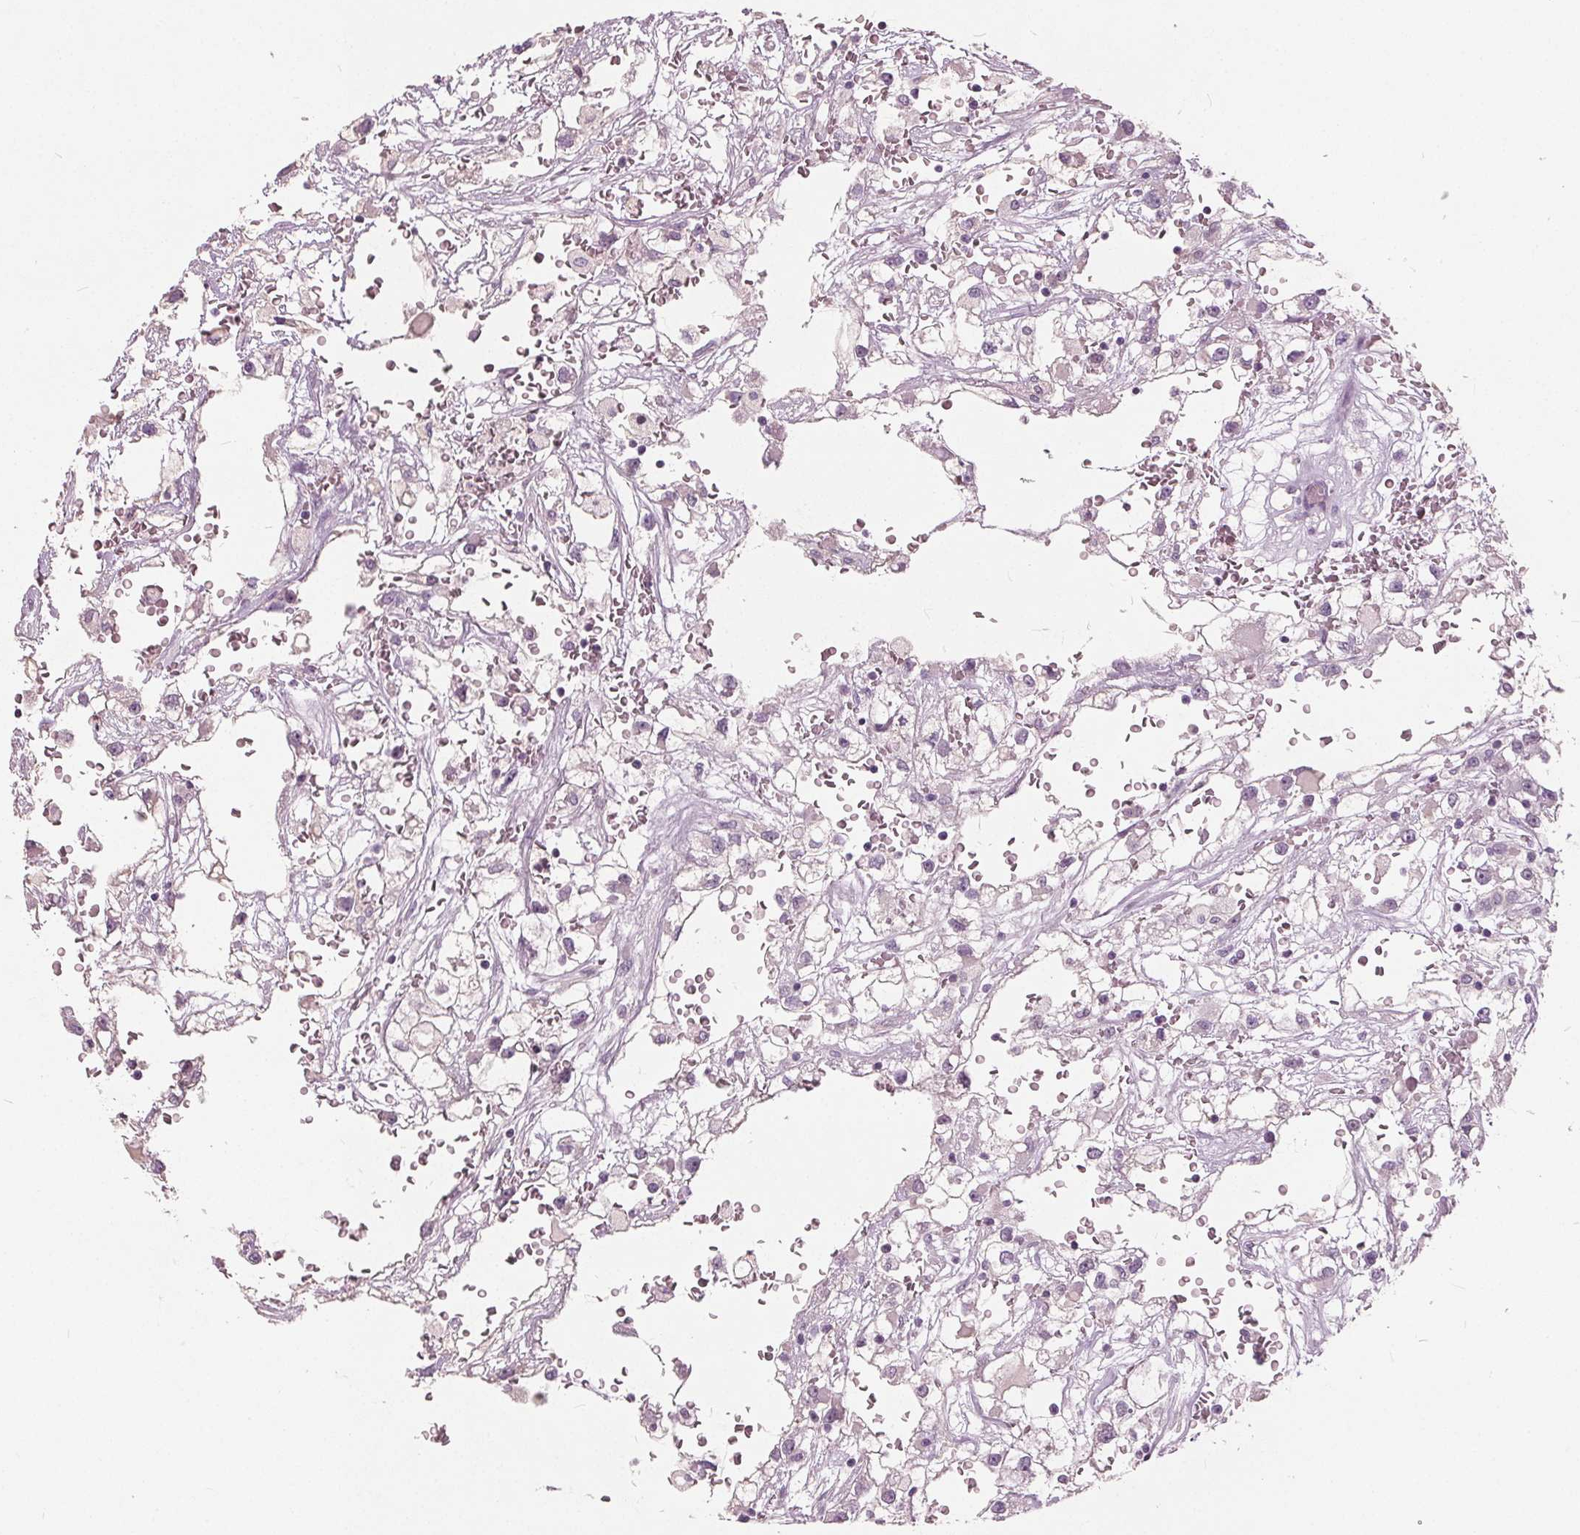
{"staining": {"intensity": "negative", "quantity": "none", "location": "none"}, "tissue": "renal cancer", "cell_type": "Tumor cells", "image_type": "cancer", "snomed": [{"axis": "morphology", "description": "Adenocarcinoma, NOS"}, {"axis": "topography", "description": "Kidney"}], "caption": "A high-resolution micrograph shows immunohistochemistry staining of renal cancer, which demonstrates no significant staining in tumor cells.", "gene": "TKFC", "patient": {"sex": "male", "age": 59}}